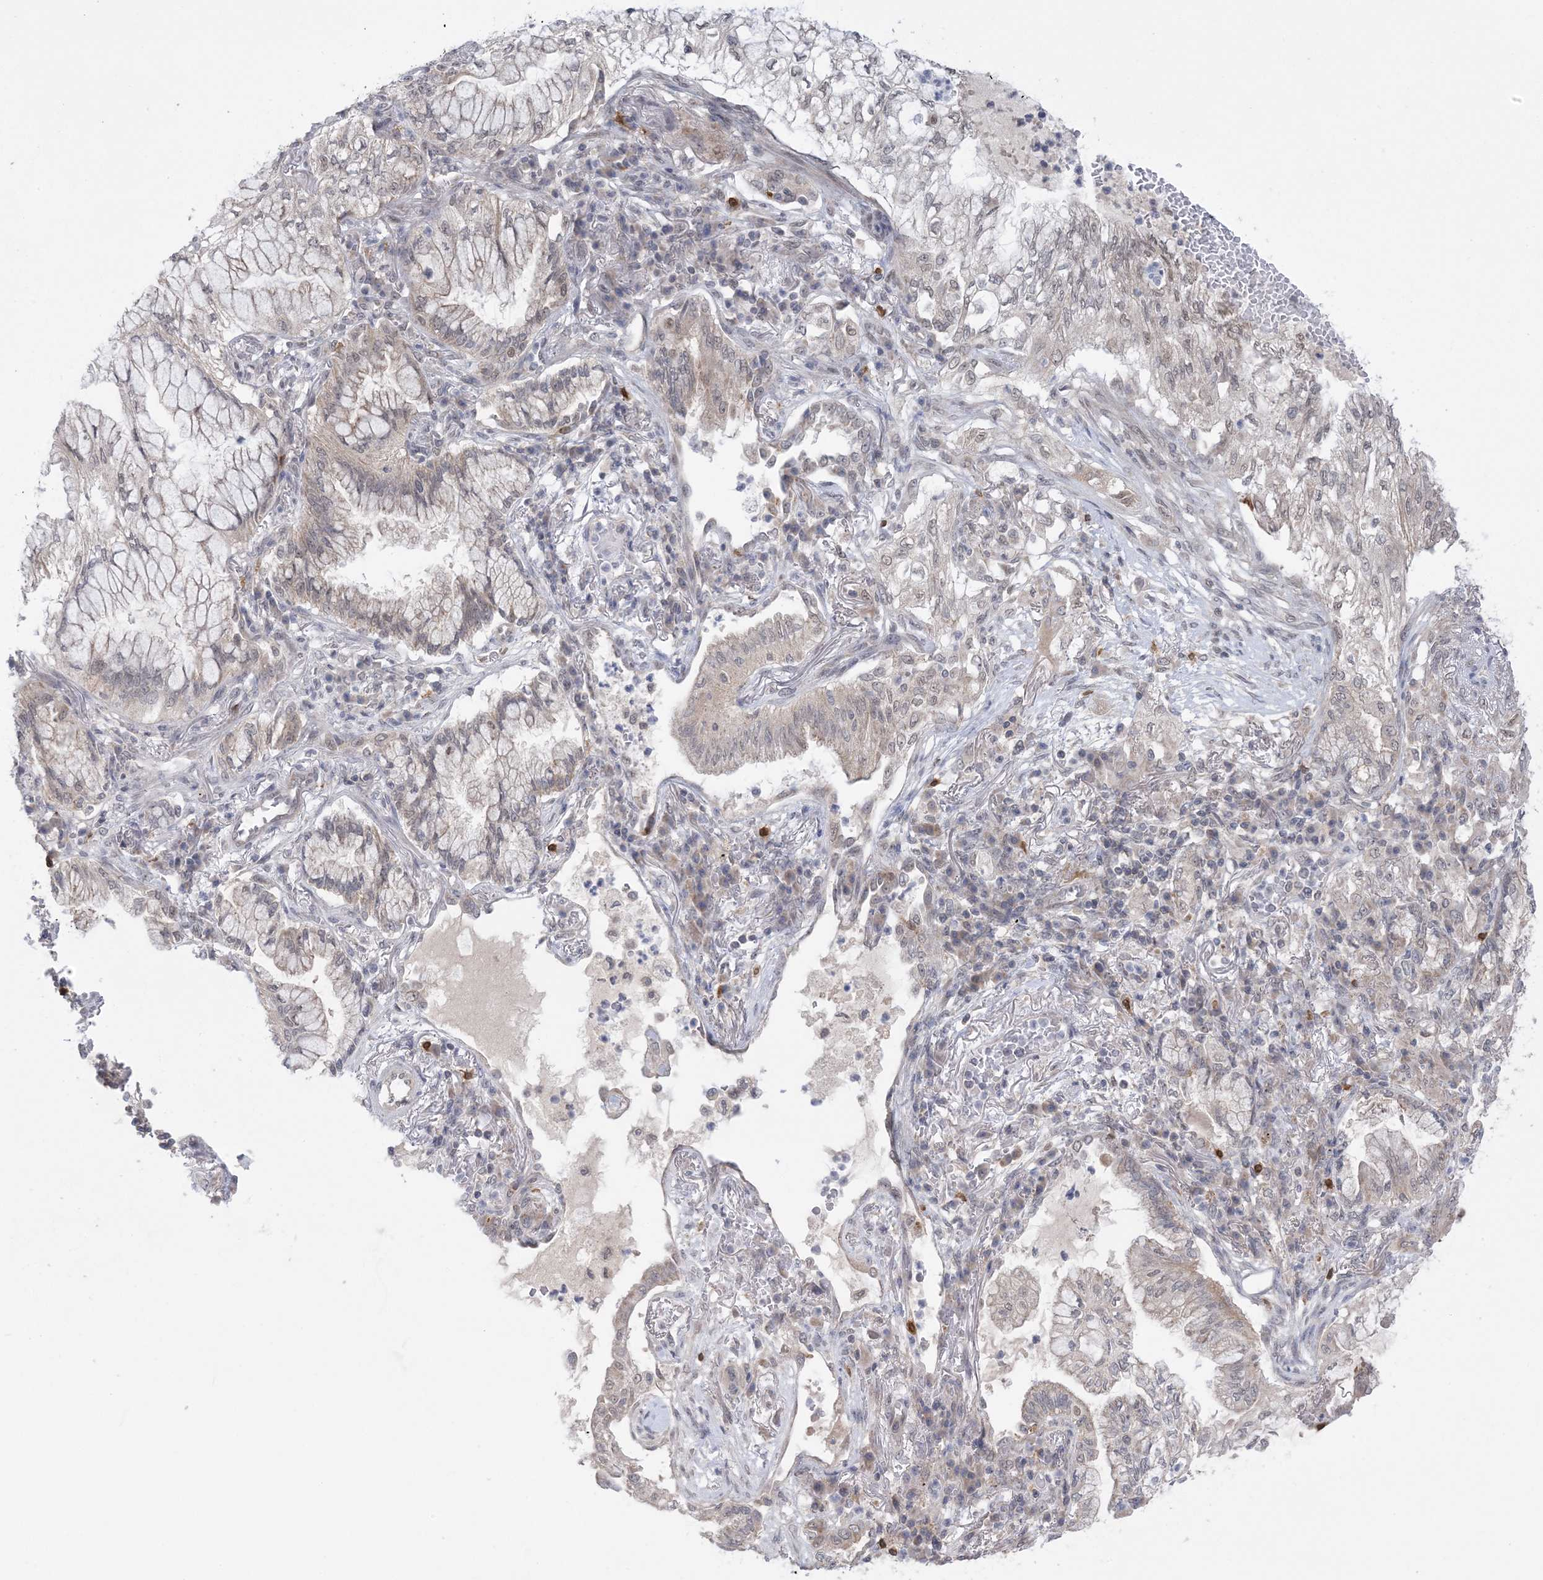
{"staining": {"intensity": "weak", "quantity": "<25%", "location": "cytoplasmic/membranous,nuclear"}, "tissue": "lung cancer", "cell_type": "Tumor cells", "image_type": "cancer", "snomed": [{"axis": "morphology", "description": "Adenocarcinoma, NOS"}, {"axis": "topography", "description": "Lung"}], "caption": "Image shows no protein positivity in tumor cells of lung cancer (adenocarcinoma) tissue.", "gene": "TRMT10C", "patient": {"sex": "female", "age": 70}}